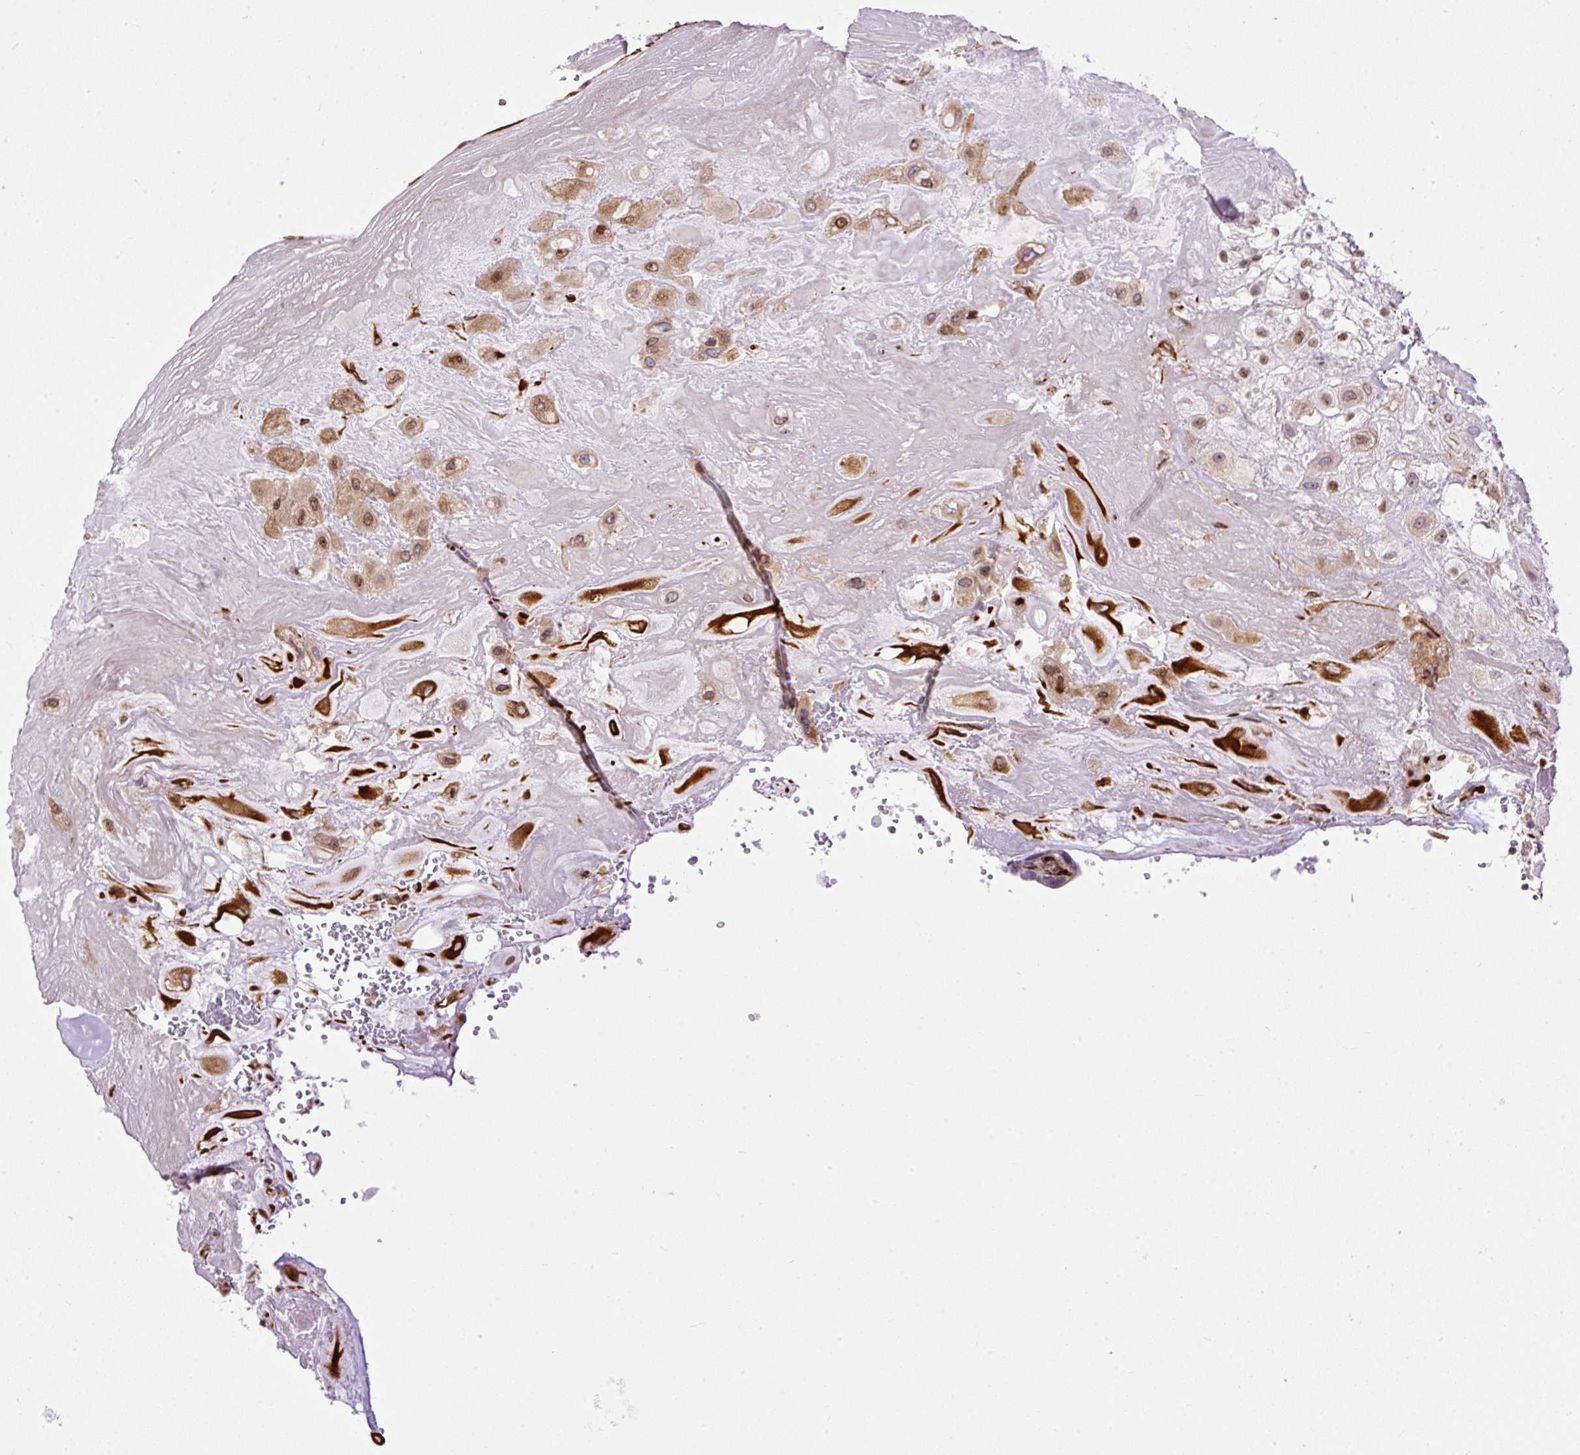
{"staining": {"intensity": "moderate", "quantity": ">75%", "location": "cytoplasmic/membranous,nuclear"}, "tissue": "placenta", "cell_type": "Decidual cells", "image_type": "normal", "snomed": [{"axis": "morphology", "description": "Normal tissue, NOS"}, {"axis": "topography", "description": "Placenta"}], "caption": "IHC (DAB) staining of unremarkable human placenta exhibits moderate cytoplasmic/membranous,nuclear protein expression in approximately >75% of decidual cells.", "gene": "FMC1", "patient": {"sex": "female", "age": 32}}